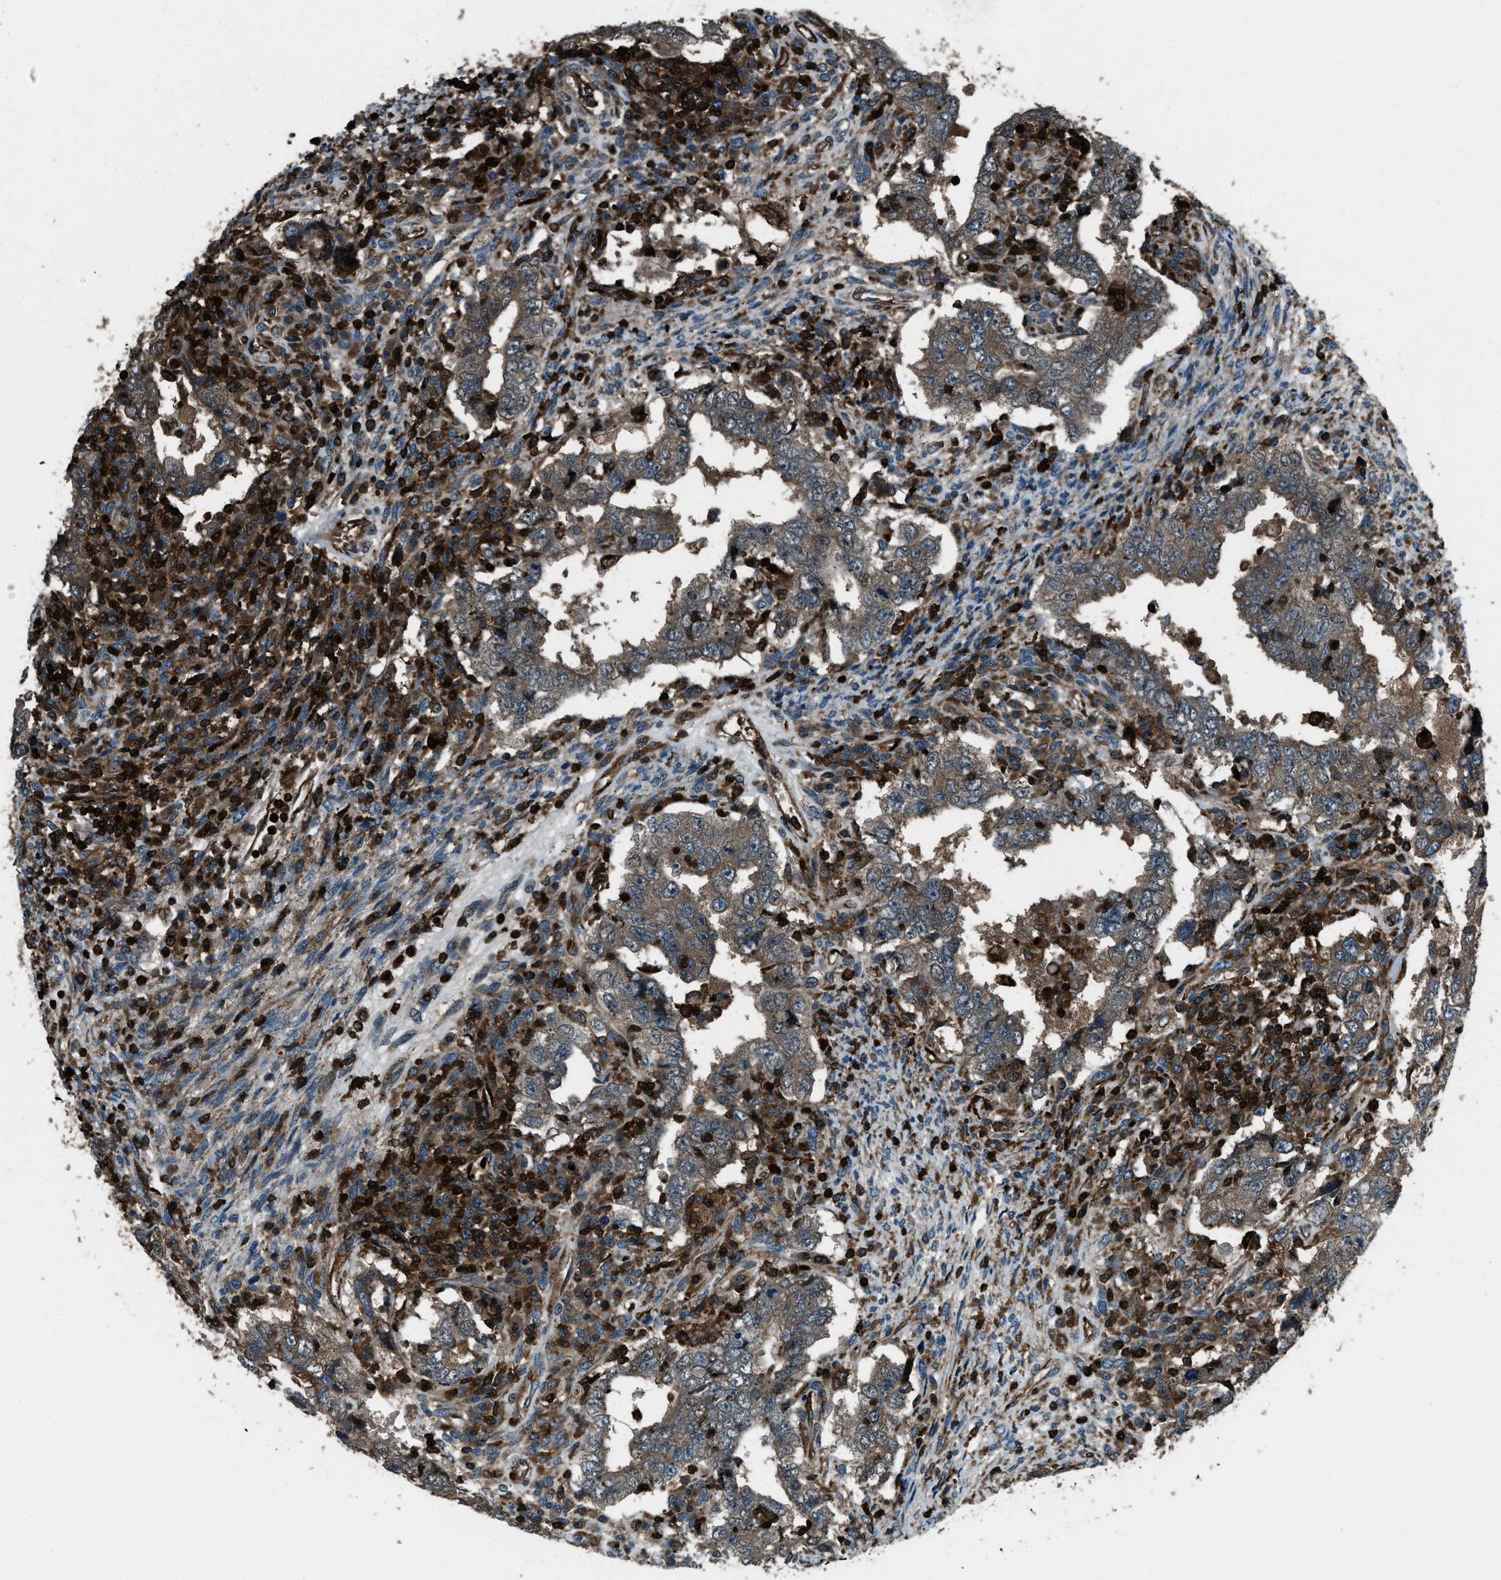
{"staining": {"intensity": "weak", "quantity": ">75%", "location": "cytoplasmic/membranous"}, "tissue": "testis cancer", "cell_type": "Tumor cells", "image_type": "cancer", "snomed": [{"axis": "morphology", "description": "Carcinoma, Embryonal, NOS"}, {"axis": "topography", "description": "Testis"}], "caption": "Brown immunohistochemical staining in testis cancer (embryonal carcinoma) demonstrates weak cytoplasmic/membranous positivity in approximately >75% of tumor cells.", "gene": "SNX30", "patient": {"sex": "male", "age": 26}}